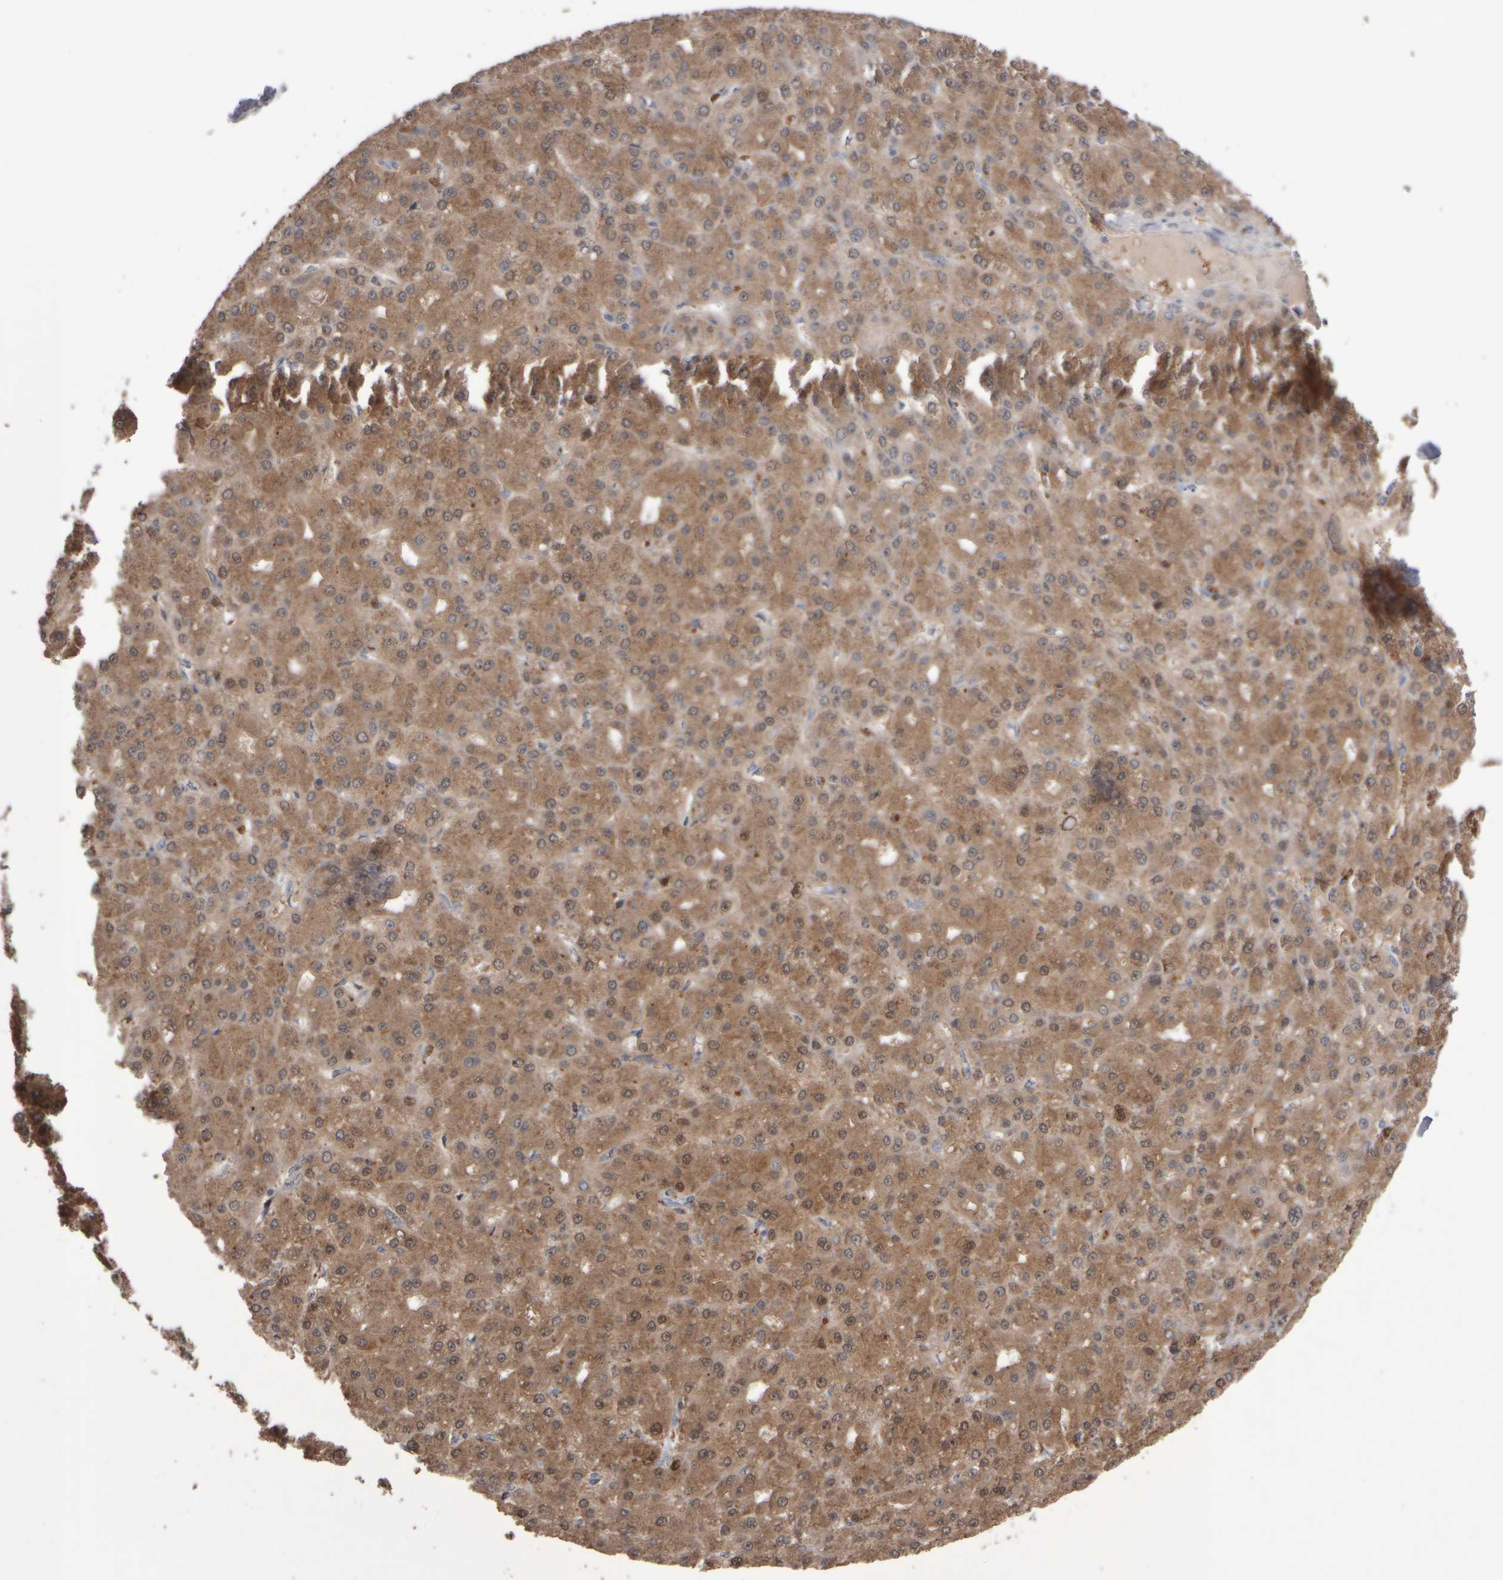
{"staining": {"intensity": "moderate", "quantity": ">75%", "location": "cytoplasmic/membranous,nuclear"}, "tissue": "liver cancer", "cell_type": "Tumor cells", "image_type": "cancer", "snomed": [{"axis": "morphology", "description": "Carcinoma, Hepatocellular, NOS"}, {"axis": "topography", "description": "Liver"}], "caption": "Liver cancer was stained to show a protein in brown. There is medium levels of moderate cytoplasmic/membranous and nuclear staining in approximately >75% of tumor cells.", "gene": "EPHX2", "patient": {"sex": "male", "age": 67}}